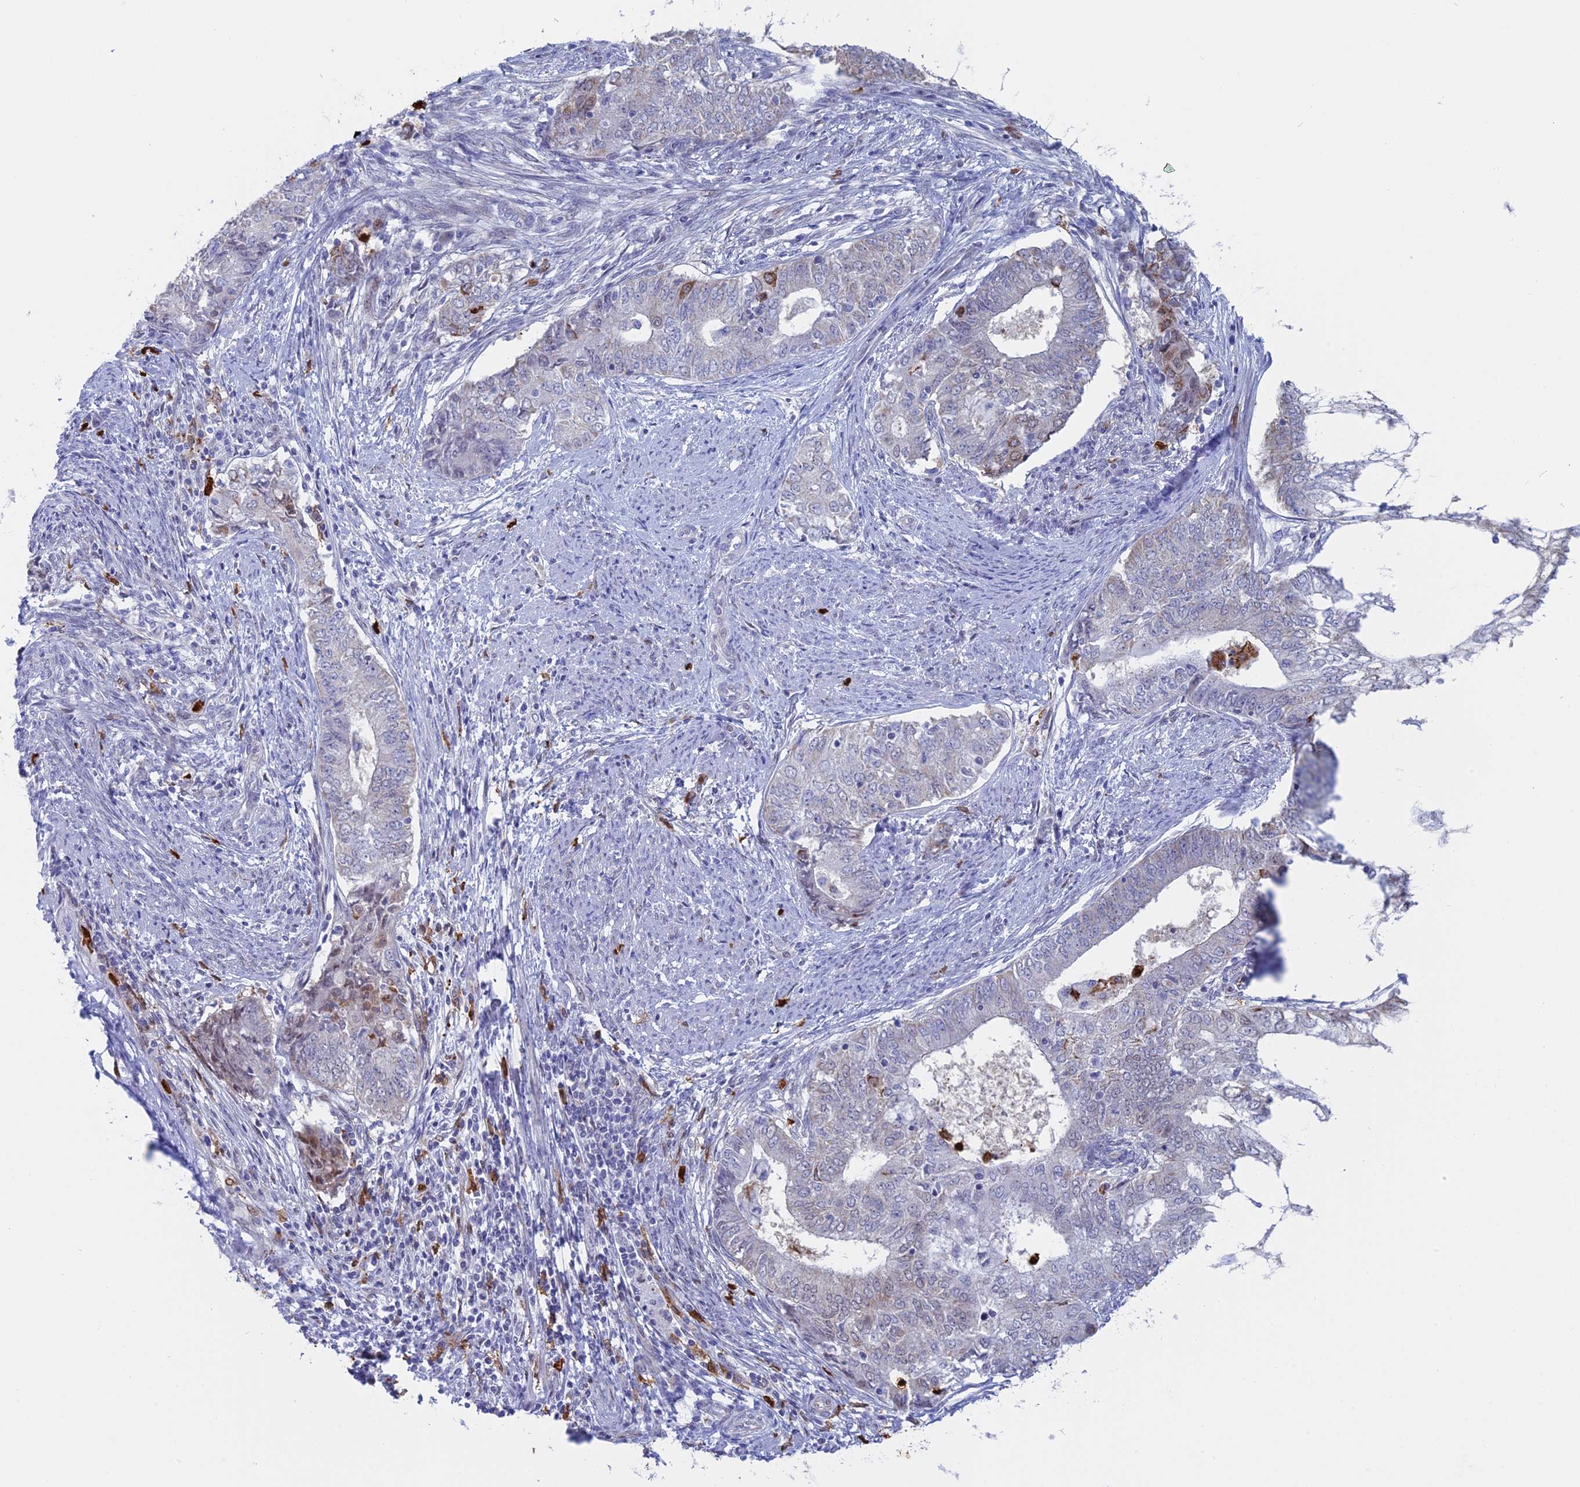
{"staining": {"intensity": "weak", "quantity": "<25%", "location": "nuclear"}, "tissue": "endometrial cancer", "cell_type": "Tumor cells", "image_type": "cancer", "snomed": [{"axis": "morphology", "description": "Adenocarcinoma, NOS"}, {"axis": "topography", "description": "Endometrium"}], "caption": "This is a photomicrograph of immunohistochemistry (IHC) staining of endometrial cancer, which shows no positivity in tumor cells.", "gene": "SLC26A1", "patient": {"sex": "female", "age": 62}}